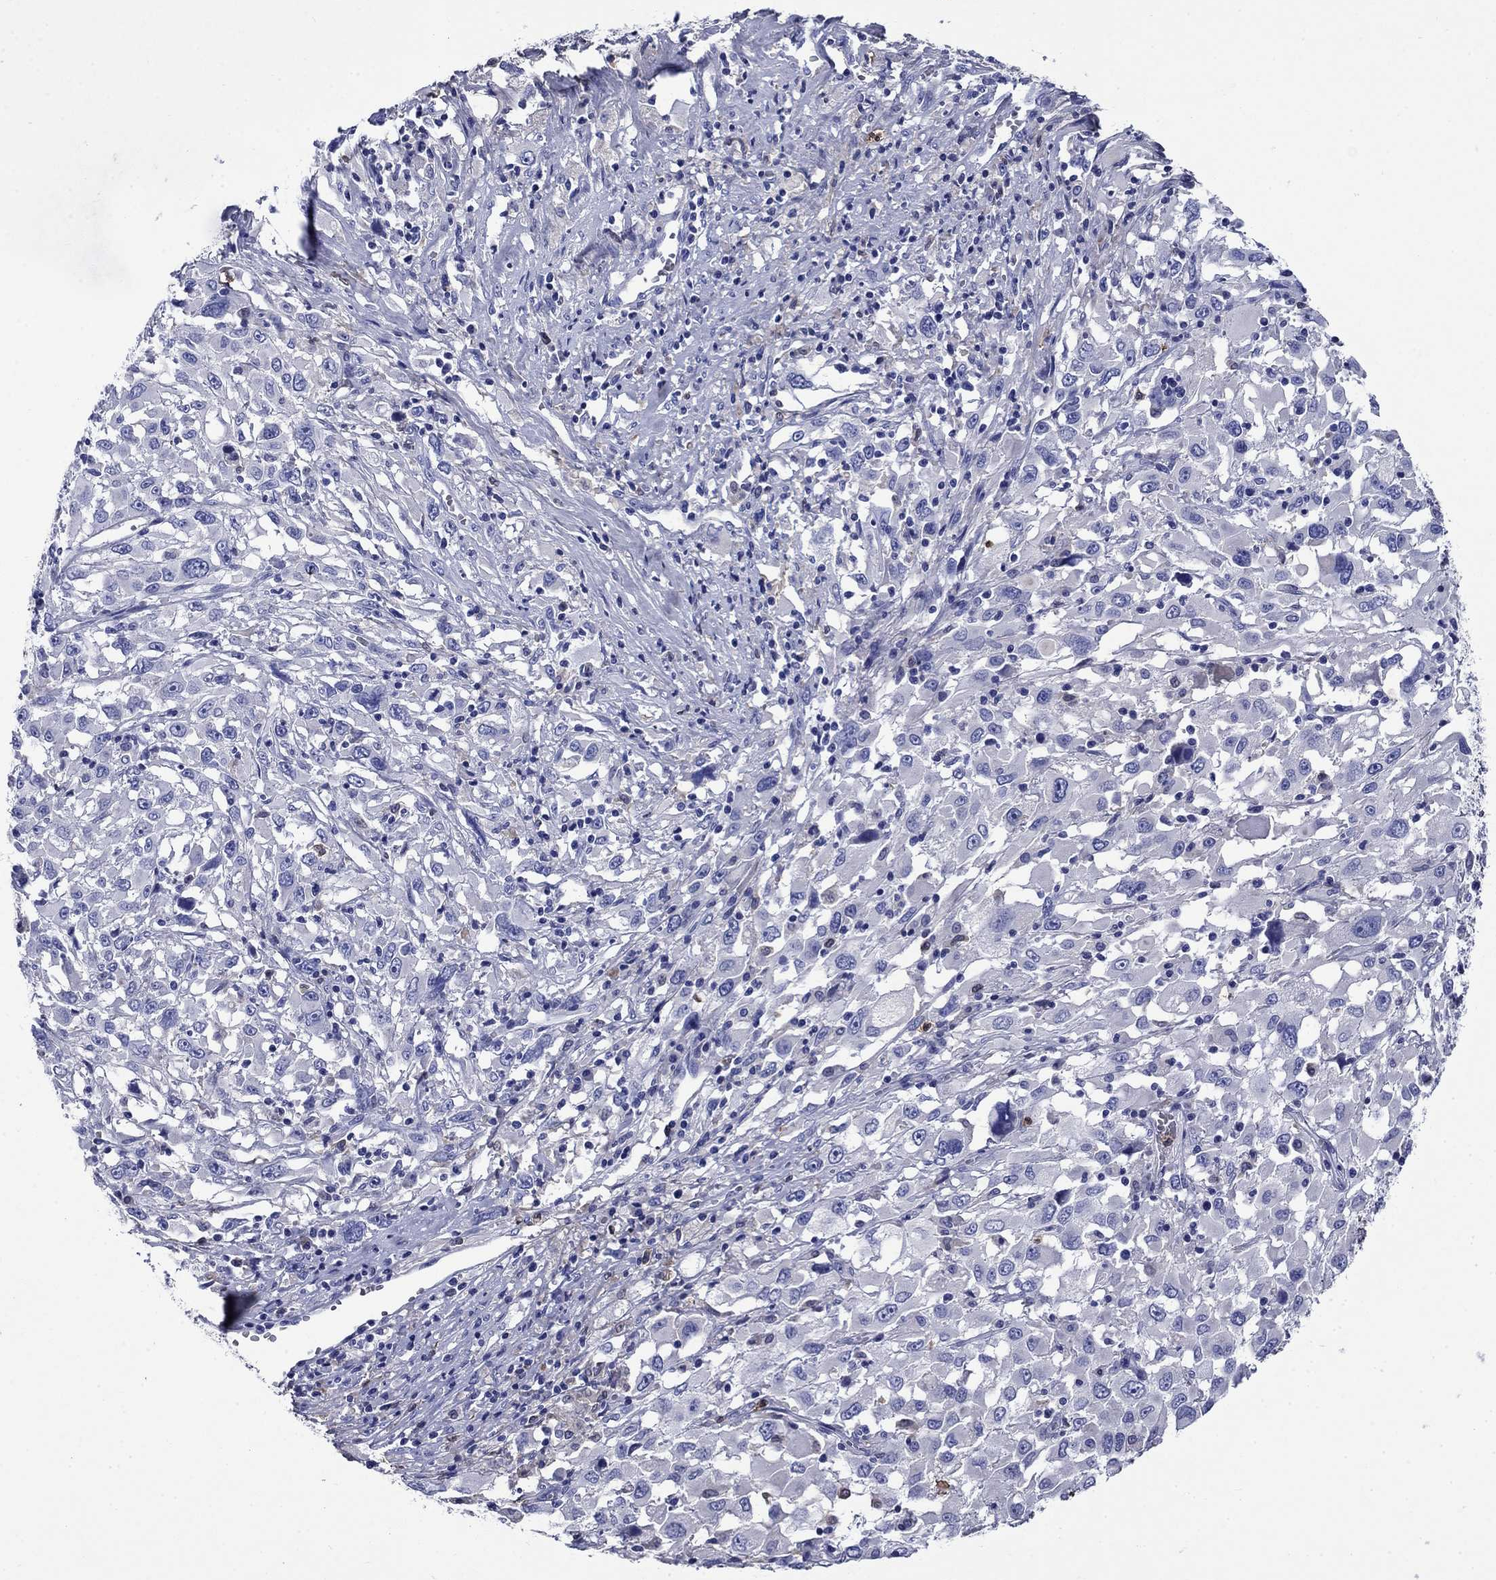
{"staining": {"intensity": "negative", "quantity": "none", "location": "none"}, "tissue": "melanoma", "cell_type": "Tumor cells", "image_type": "cancer", "snomed": [{"axis": "morphology", "description": "Malignant melanoma, Metastatic site"}, {"axis": "topography", "description": "Soft tissue"}], "caption": "Tumor cells are negative for protein expression in human malignant melanoma (metastatic site). The staining was performed using DAB to visualize the protein expression in brown, while the nuclei were stained in blue with hematoxylin (Magnification: 20x).", "gene": "TFR2", "patient": {"sex": "male", "age": 50}}